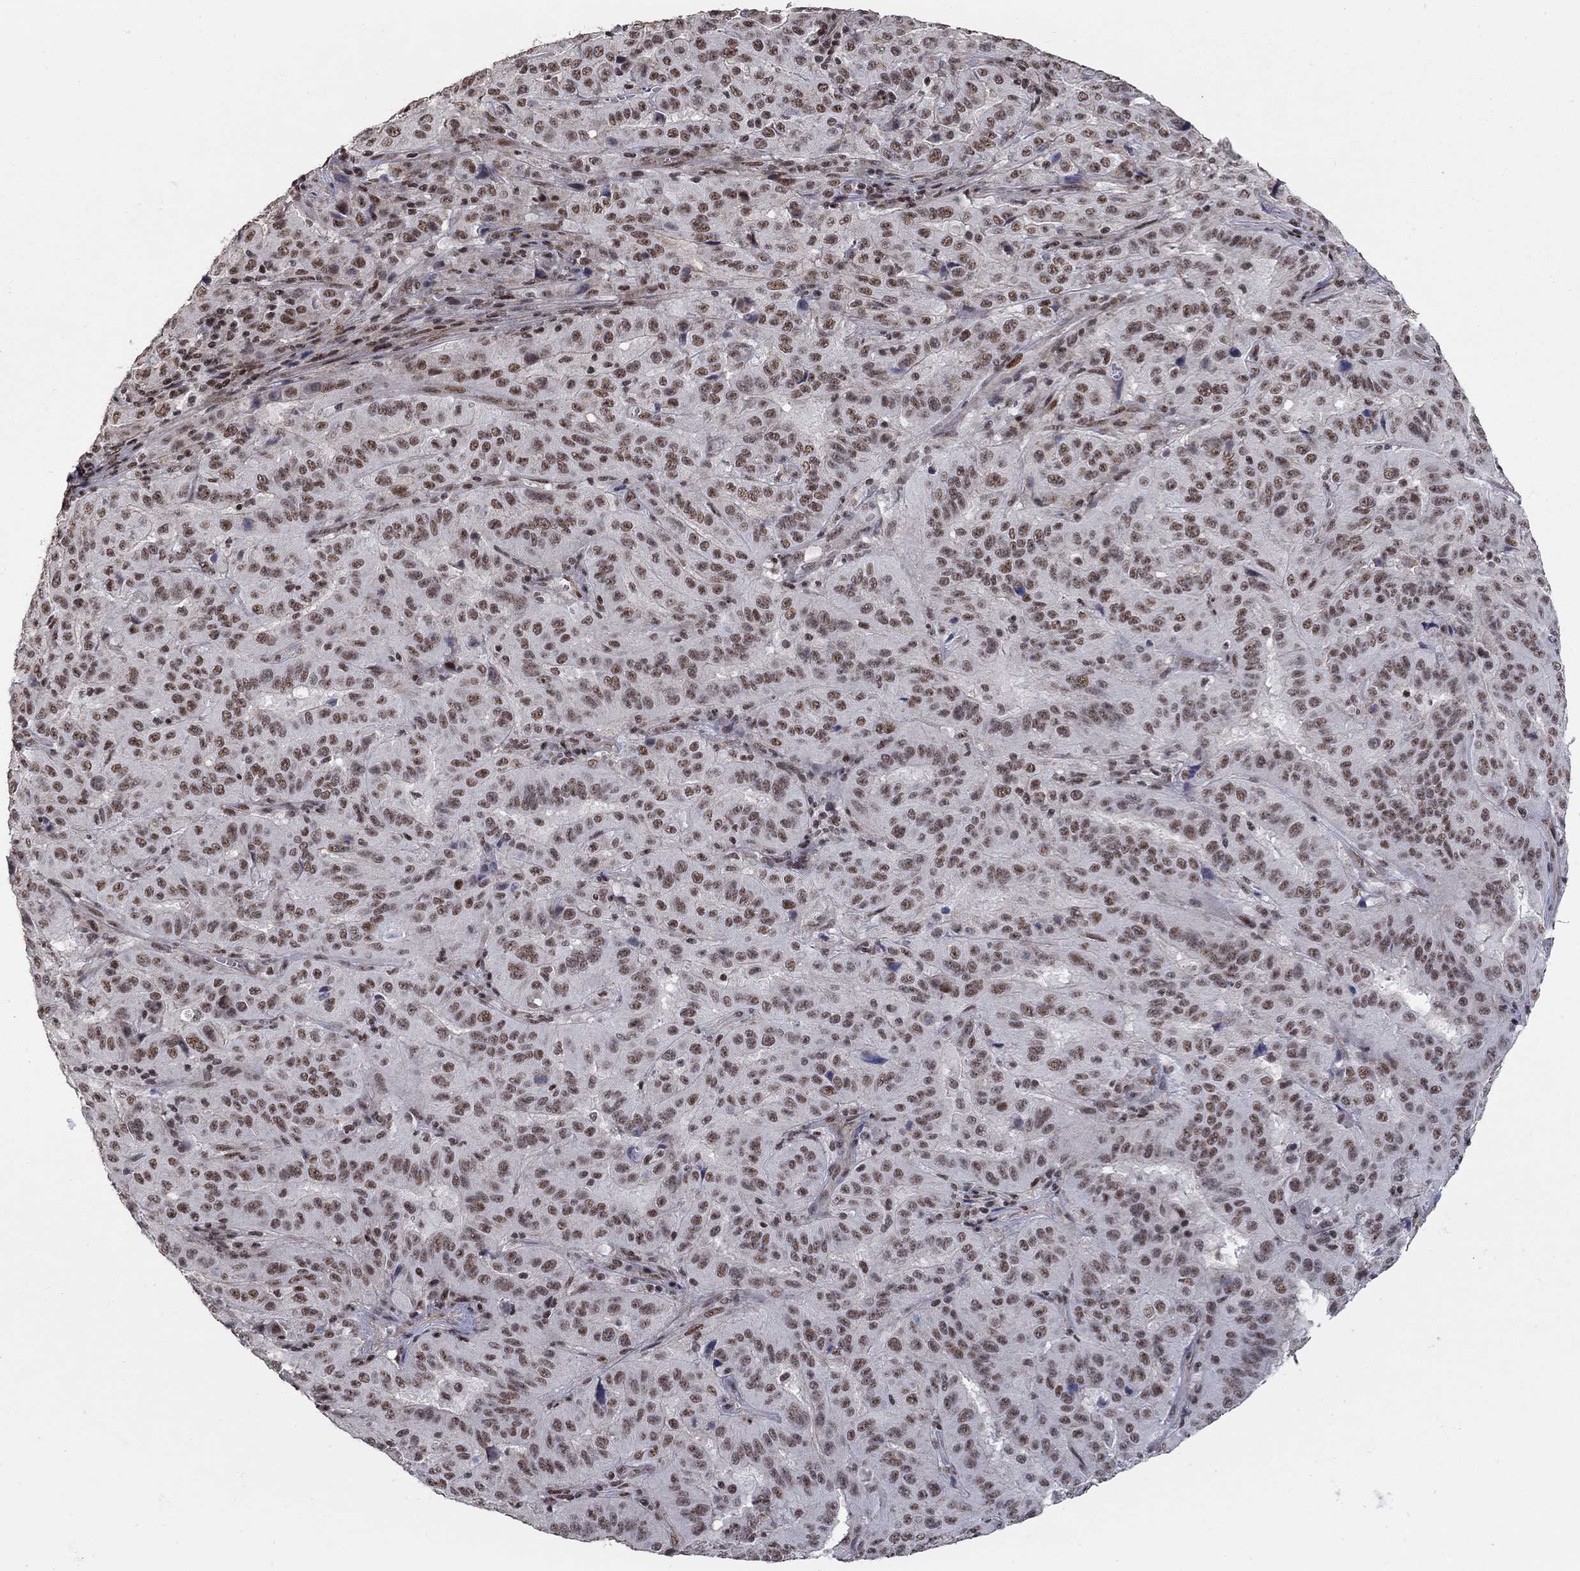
{"staining": {"intensity": "moderate", "quantity": "25%-75%", "location": "nuclear"}, "tissue": "pancreatic cancer", "cell_type": "Tumor cells", "image_type": "cancer", "snomed": [{"axis": "morphology", "description": "Adenocarcinoma, NOS"}, {"axis": "topography", "description": "Pancreas"}], "caption": "Pancreatic adenocarcinoma stained with DAB immunohistochemistry (IHC) reveals medium levels of moderate nuclear expression in approximately 25%-75% of tumor cells.", "gene": "PNISR", "patient": {"sex": "male", "age": 63}}